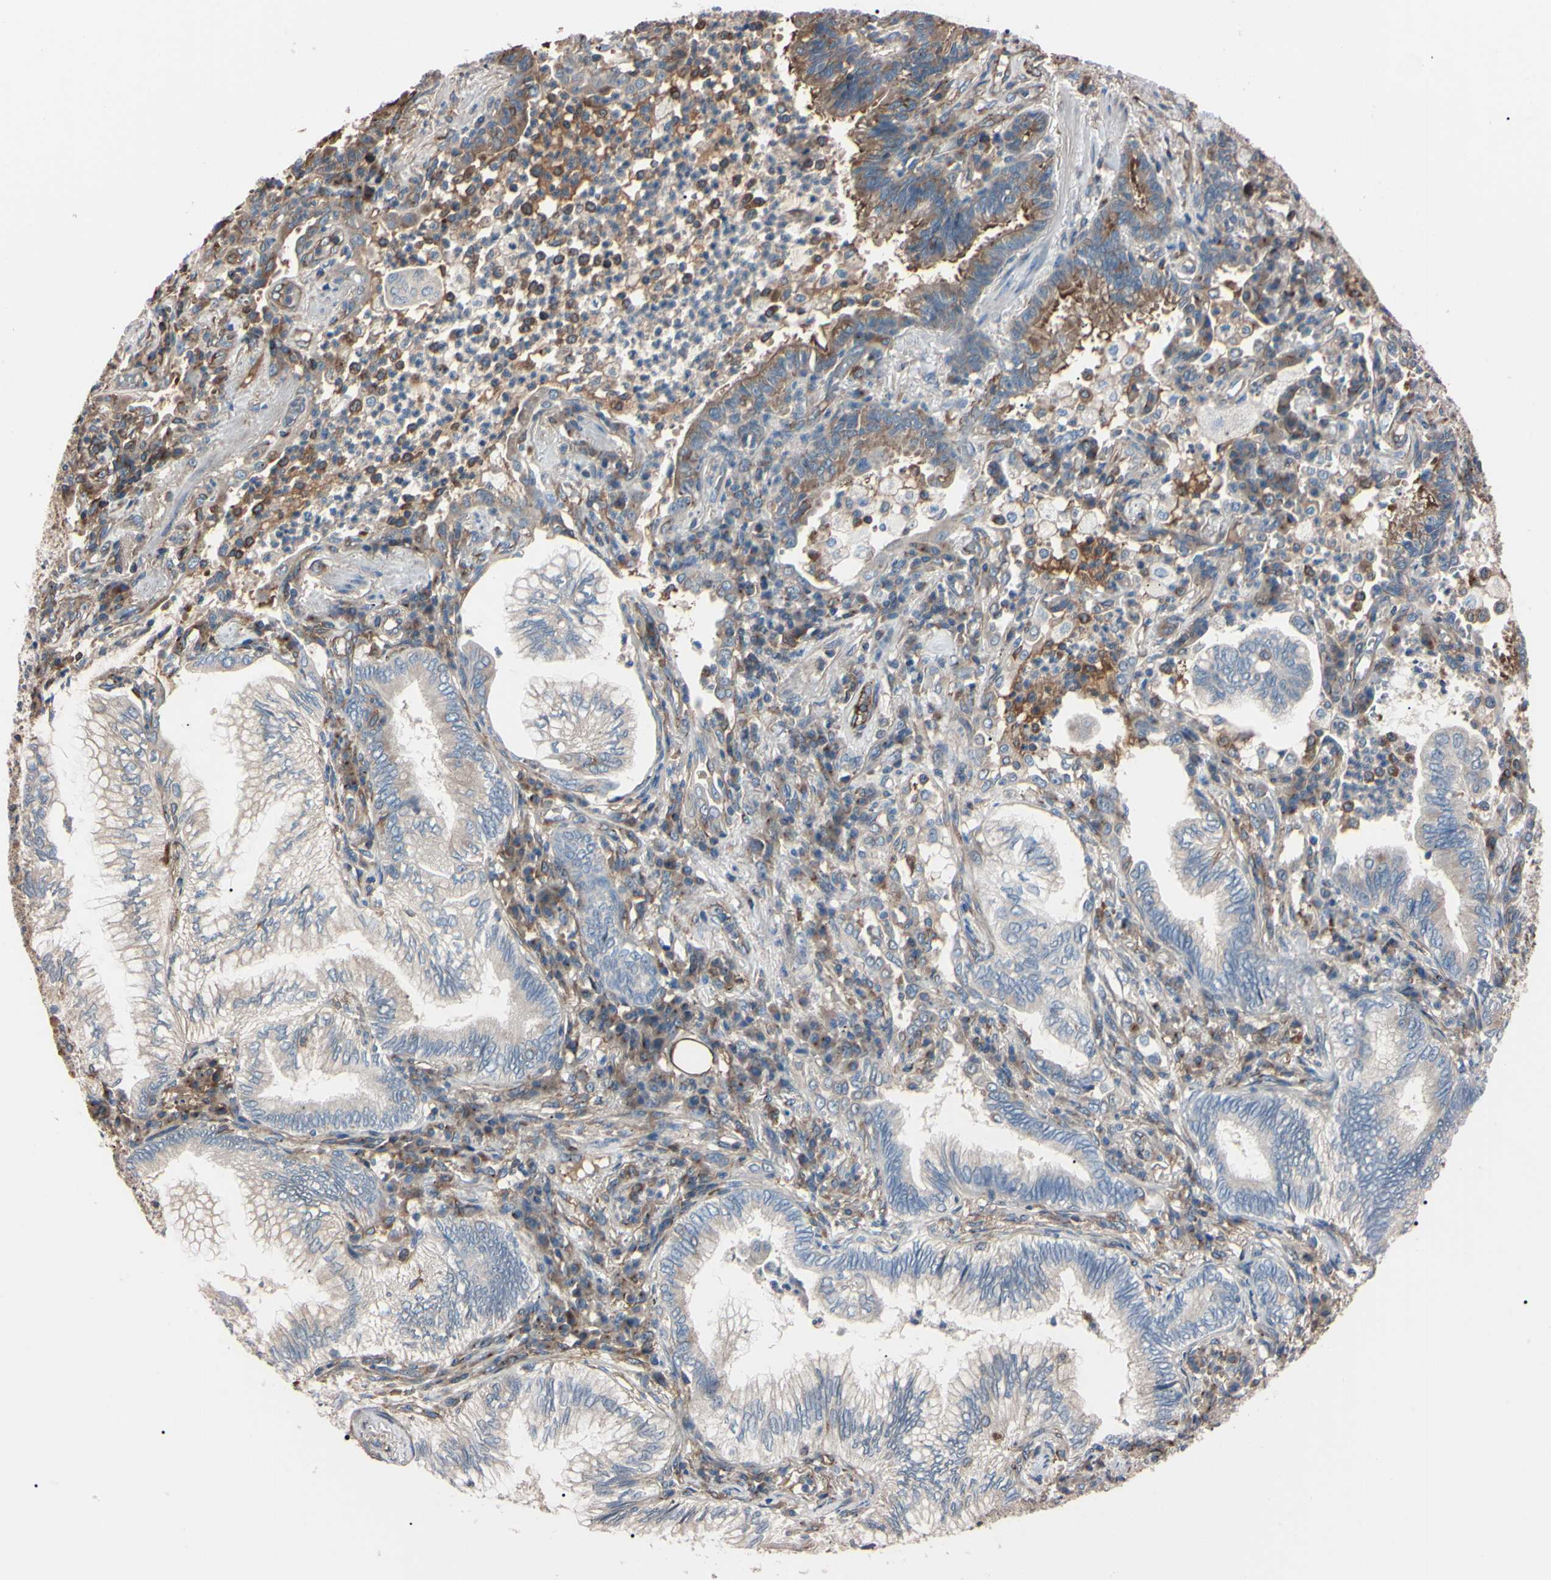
{"staining": {"intensity": "weak", "quantity": ">75%", "location": "cytoplasmic/membranous"}, "tissue": "lung cancer", "cell_type": "Tumor cells", "image_type": "cancer", "snomed": [{"axis": "morphology", "description": "Normal tissue, NOS"}, {"axis": "morphology", "description": "Adenocarcinoma, NOS"}, {"axis": "topography", "description": "Bronchus"}, {"axis": "topography", "description": "Lung"}], "caption": "Brown immunohistochemical staining in adenocarcinoma (lung) displays weak cytoplasmic/membranous positivity in approximately >75% of tumor cells.", "gene": "PRKACA", "patient": {"sex": "female", "age": 70}}